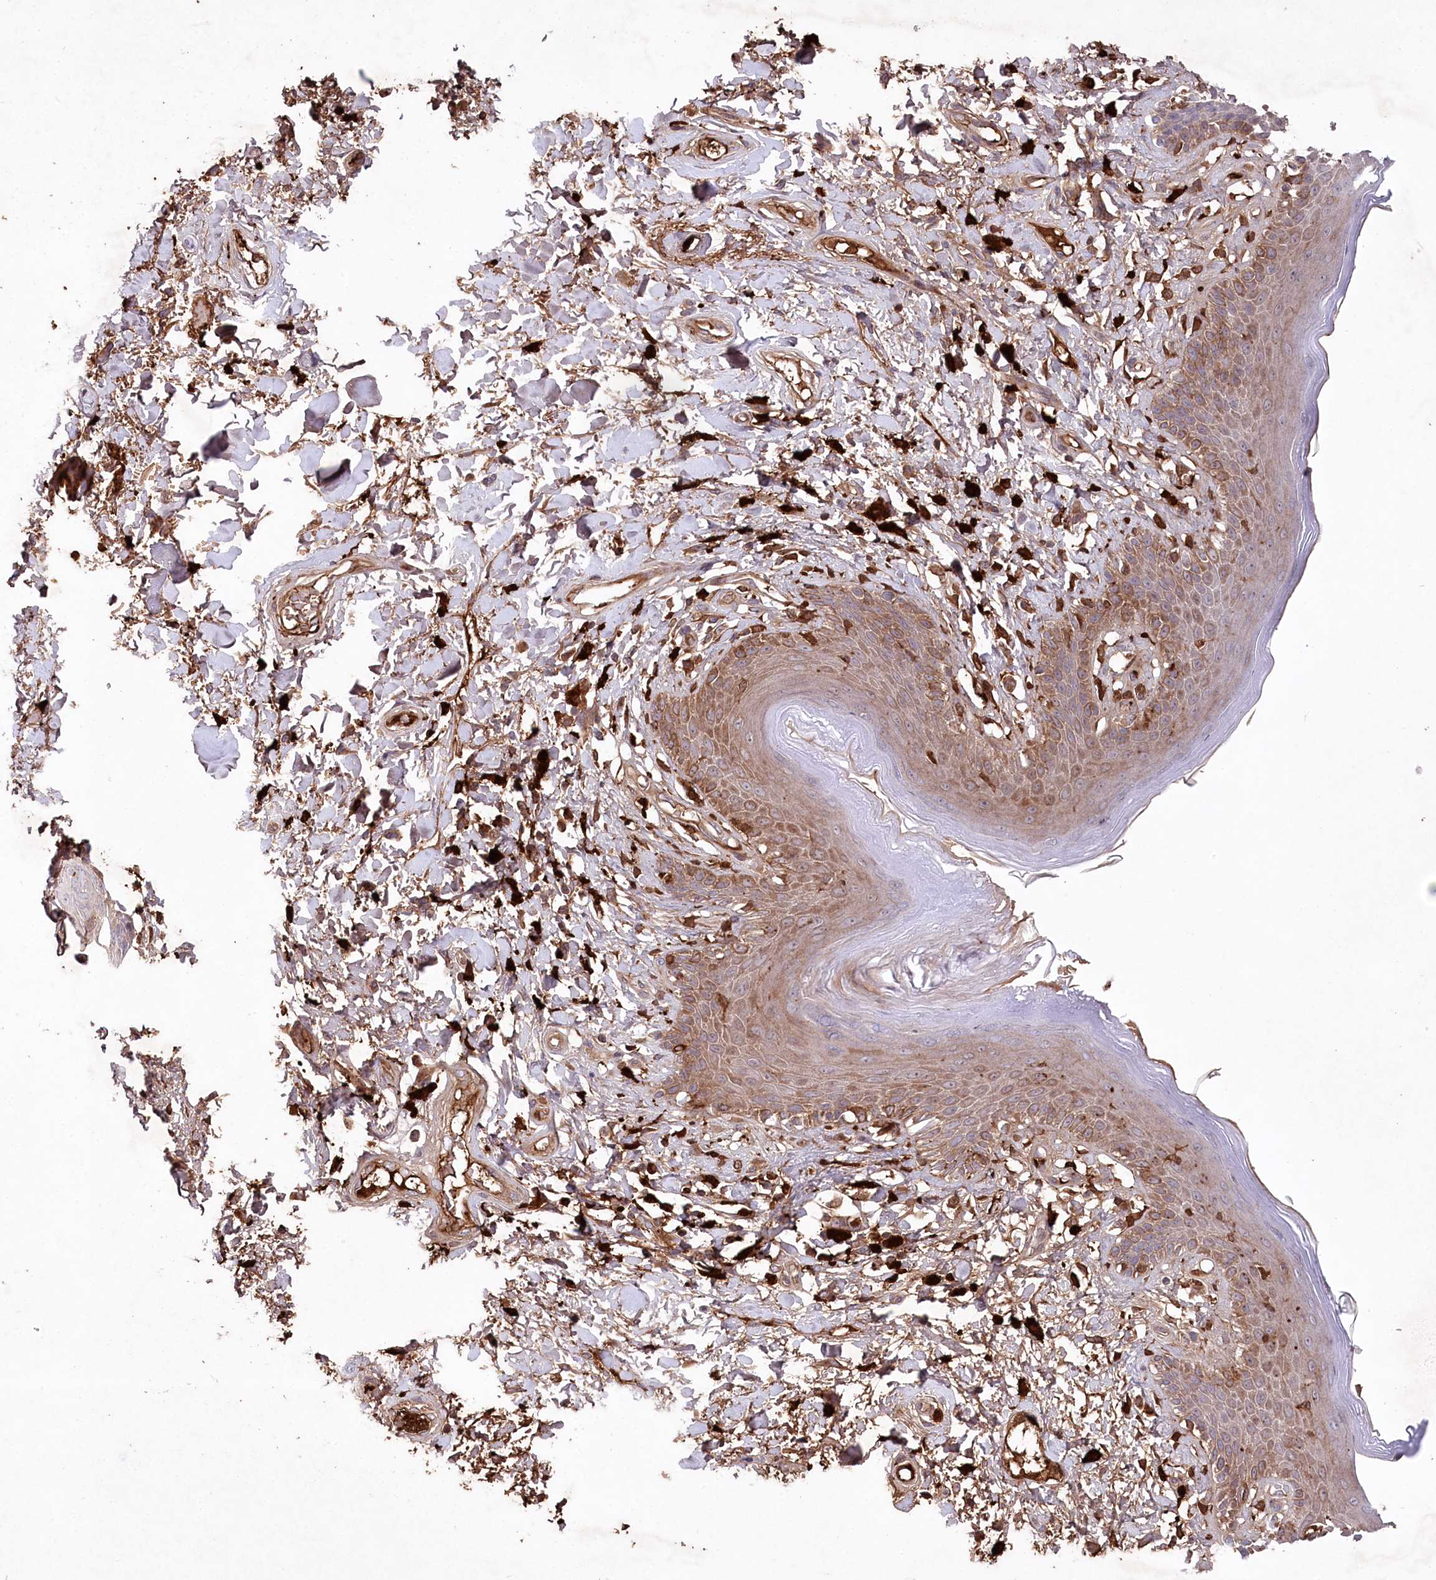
{"staining": {"intensity": "moderate", "quantity": ">75%", "location": "cytoplasmic/membranous"}, "tissue": "skin", "cell_type": "Epidermal cells", "image_type": "normal", "snomed": [{"axis": "morphology", "description": "Normal tissue, NOS"}, {"axis": "topography", "description": "Anal"}], "caption": "IHC of benign skin shows medium levels of moderate cytoplasmic/membranous staining in approximately >75% of epidermal cells. (Stains: DAB (3,3'-diaminobenzidine) in brown, nuclei in blue, Microscopy: brightfield microscopy at high magnification).", "gene": "PPP1R21", "patient": {"sex": "female", "age": 78}}